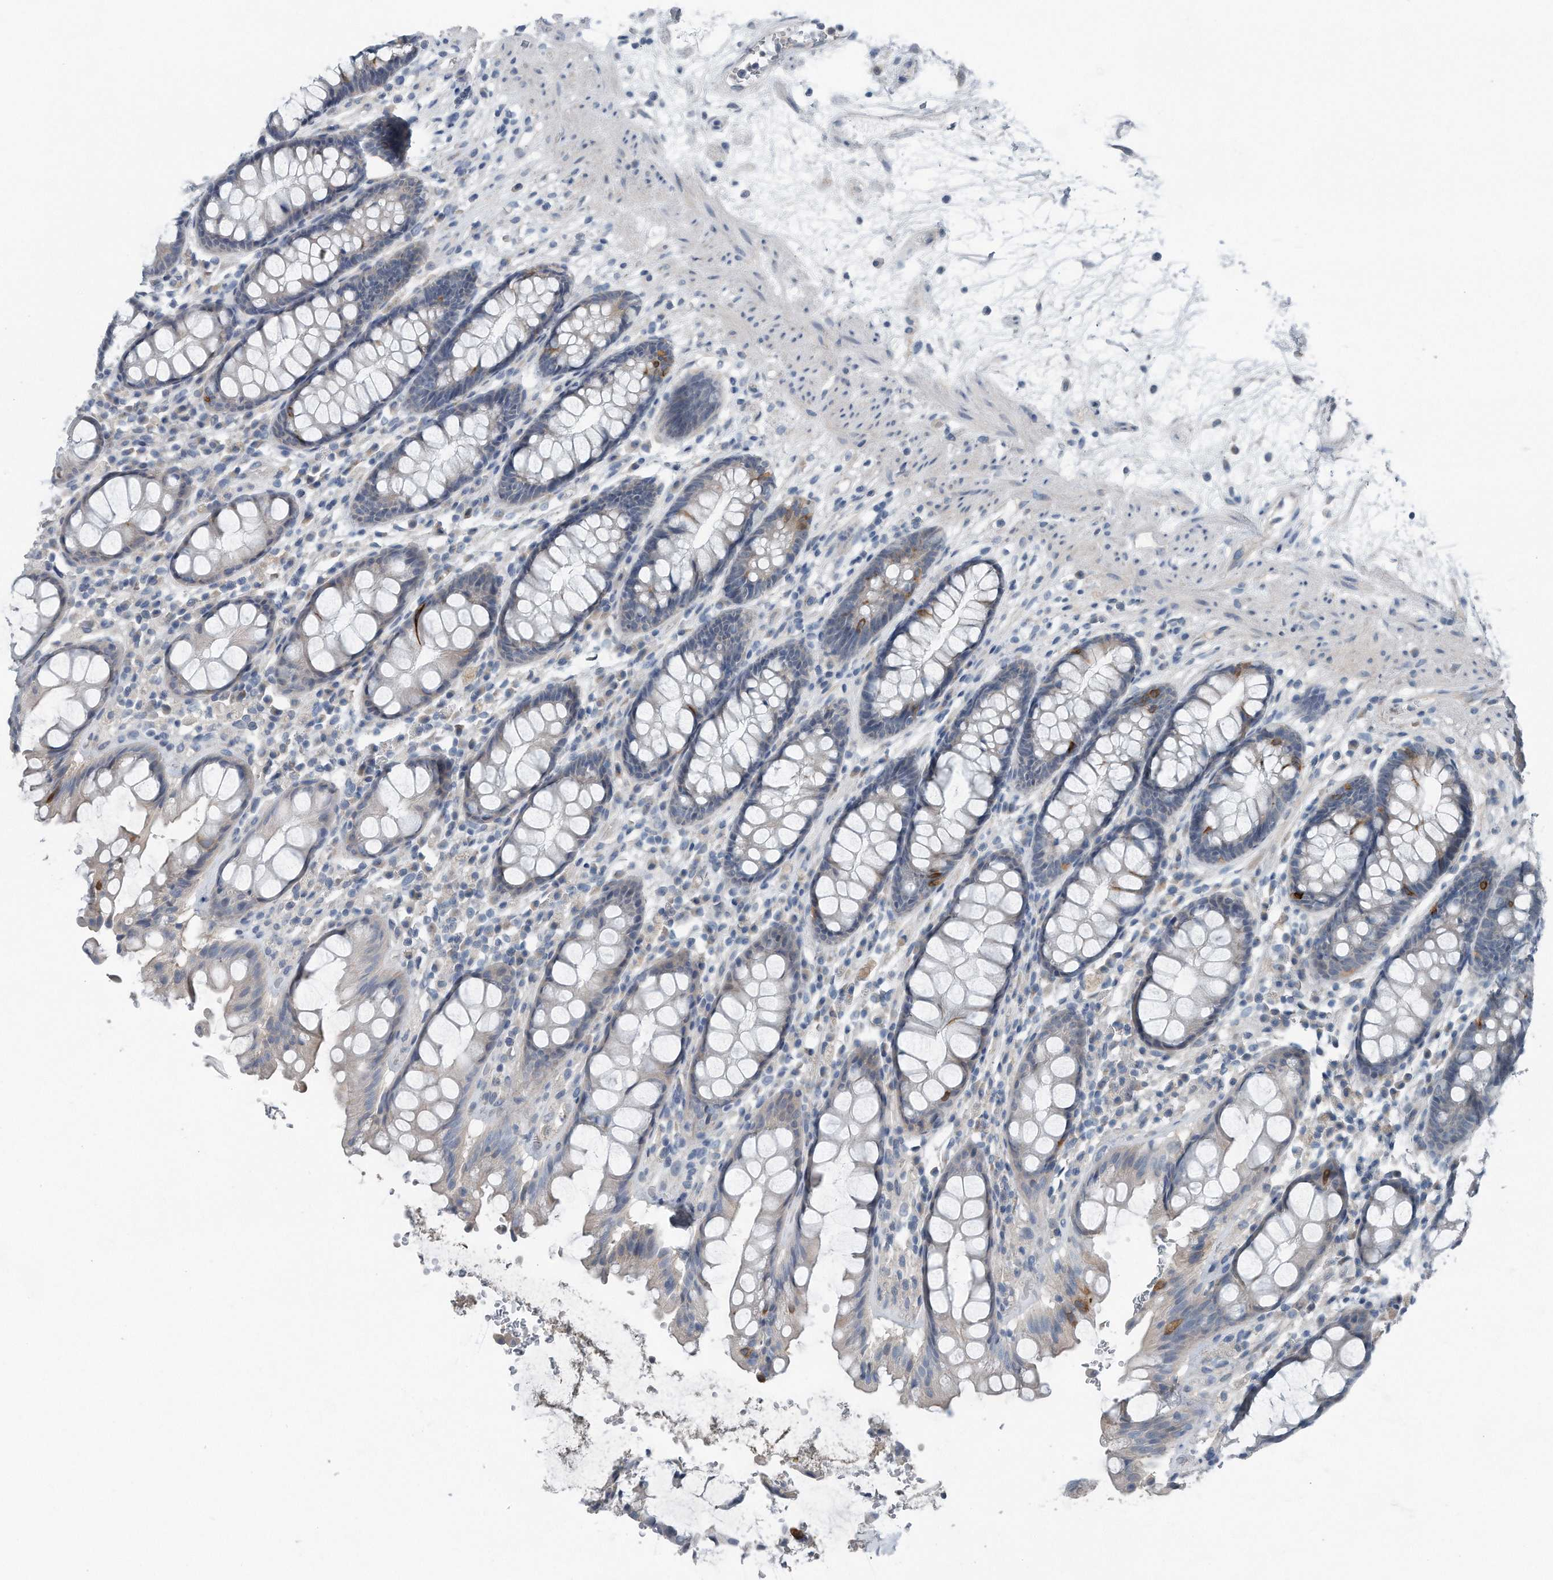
{"staining": {"intensity": "negative", "quantity": "none", "location": "none"}, "tissue": "rectum", "cell_type": "Glandular cells", "image_type": "normal", "snomed": [{"axis": "morphology", "description": "Normal tissue, NOS"}, {"axis": "topography", "description": "Rectum"}], "caption": "This is an IHC histopathology image of benign human rectum. There is no expression in glandular cells.", "gene": "YRDC", "patient": {"sex": "male", "age": 64}}